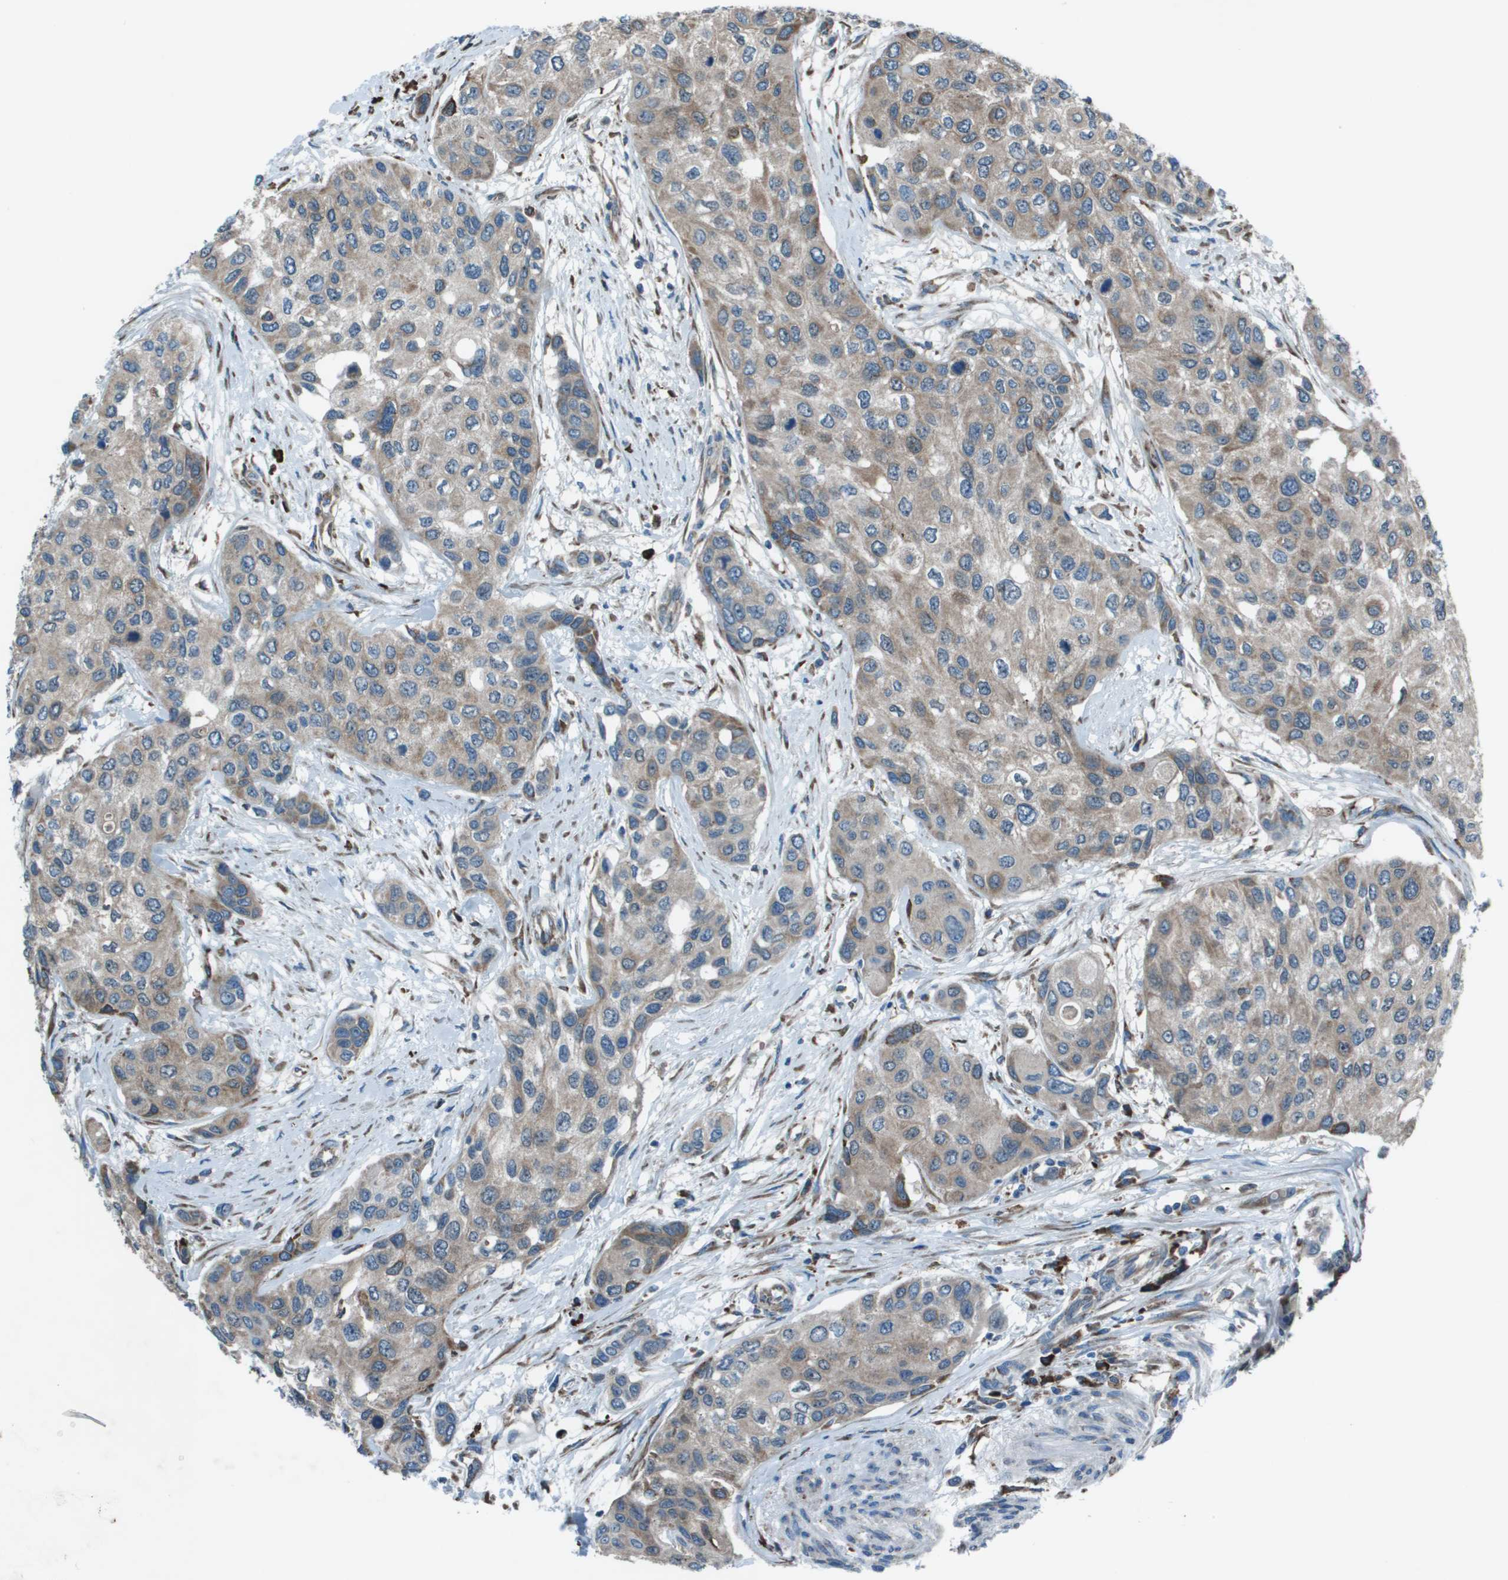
{"staining": {"intensity": "weak", "quantity": "<25%", "location": "cytoplasmic/membranous"}, "tissue": "urothelial cancer", "cell_type": "Tumor cells", "image_type": "cancer", "snomed": [{"axis": "morphology", "description": "Urothelial carcinoma, High grade"}, {"axis": "topography", "description": "Urinary bladder"}], "caption": "Immunohistochemical staining of urothelial cancer reveals no significant expression in tumor cells.", "gene": "UTS2", "patient": {"sex": "female", "age": 56}}